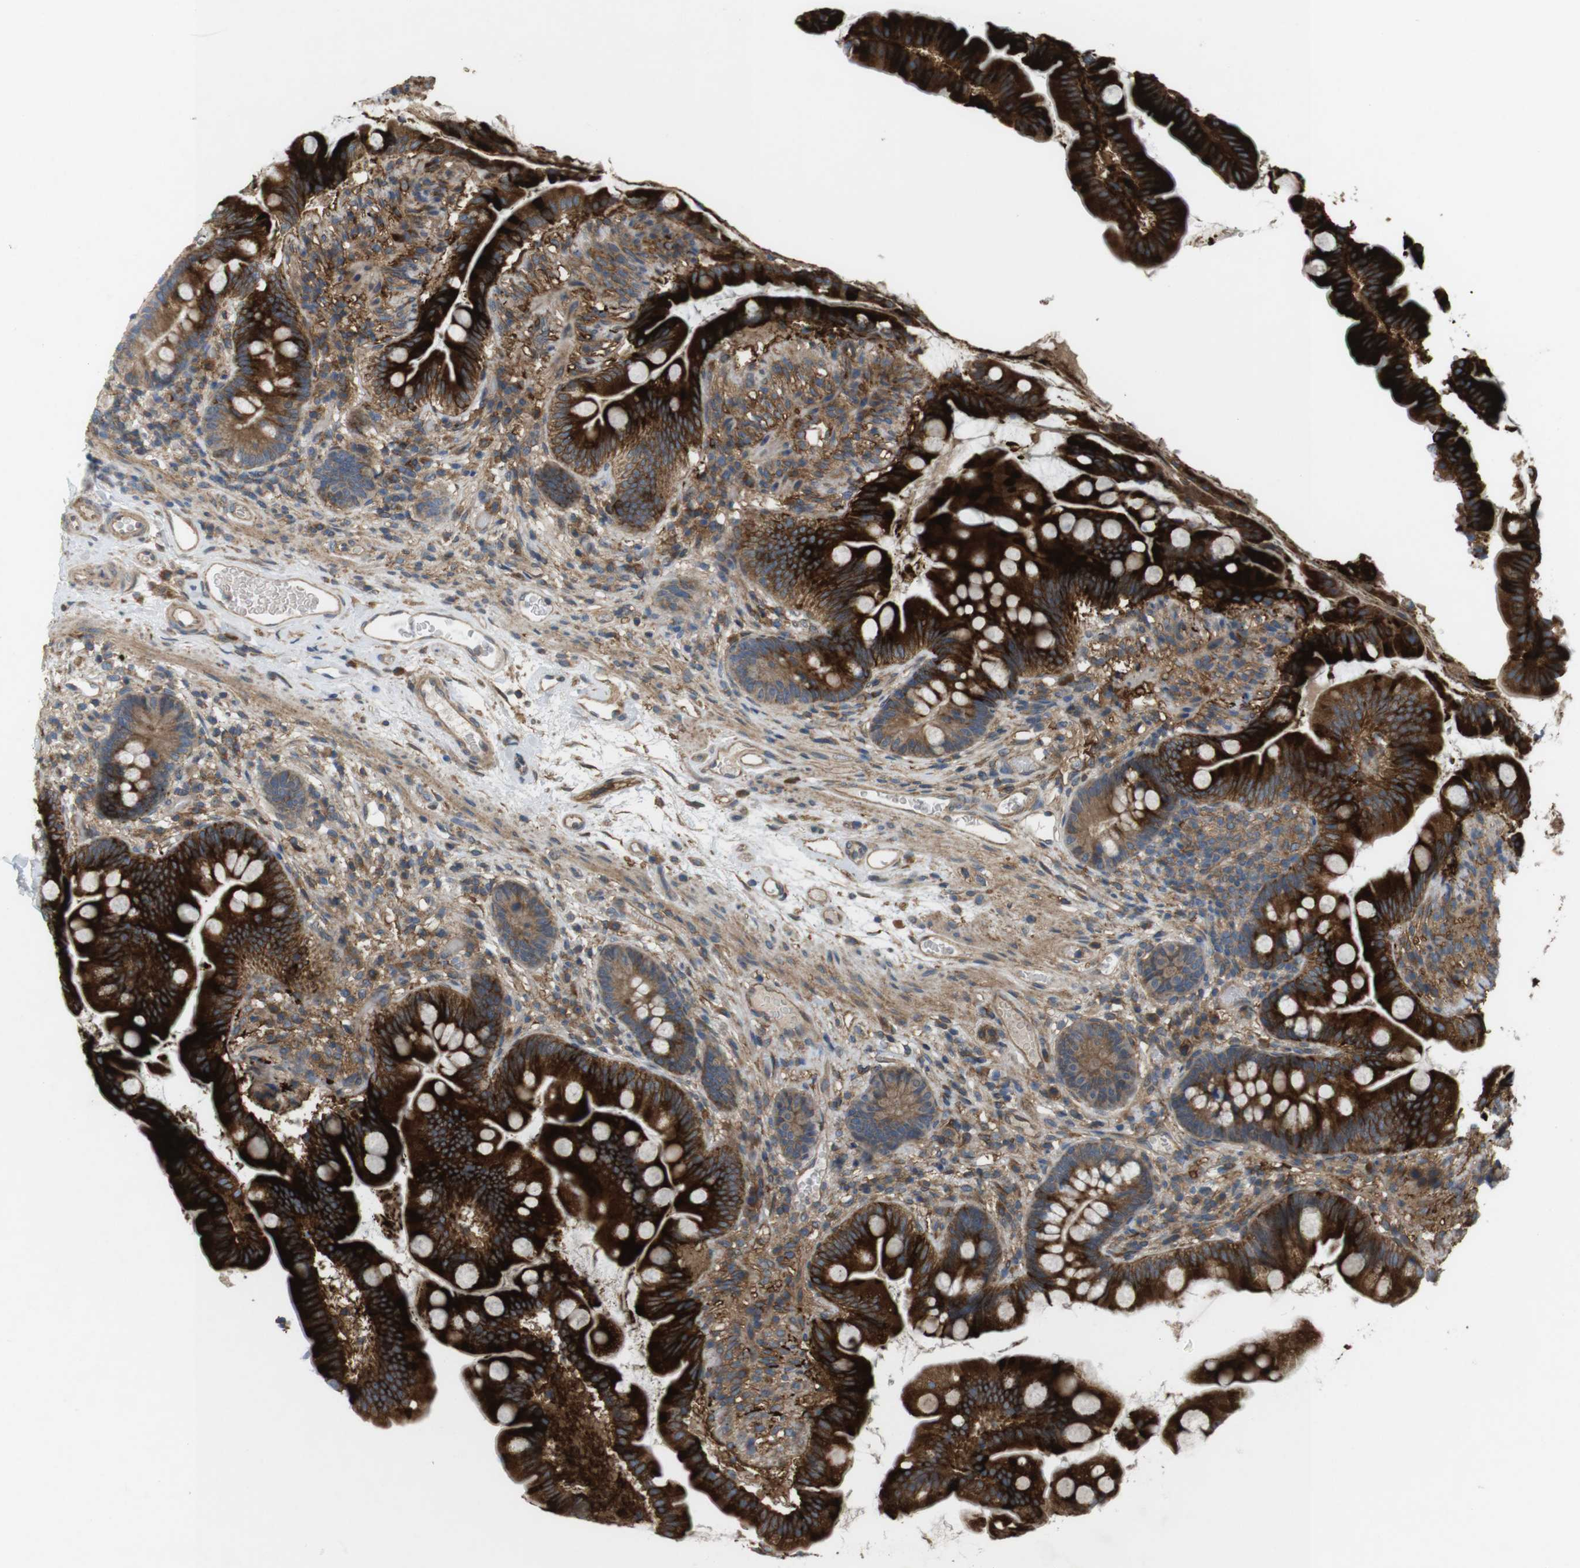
{"staining": {"intensity": "strong", "quantity": ">75%", "location": "cytoplasmic/membranous"}, "tissue": "small intestine", "cell_type": "Glandular cells", "image_type": "normal", "snomed": [{"axis": "morphology", "description": "Normal tissue, NOS"}, {"axis": "topography", "description": "Small intestine"}], "caption": "Brown immunohistochemical staining in unremarkable small intestine demonstrates strong cytoplasmic/membranous positivity in about >75% of glandular cells. The staining was performed using DAB (3,3'-diaminobenzidine), with brown indicating positive protein expression. Nuclei are stained blue with hematoxylin.", "gene": "DDAH2", "patient": {"sex": "female", "age": 56}}